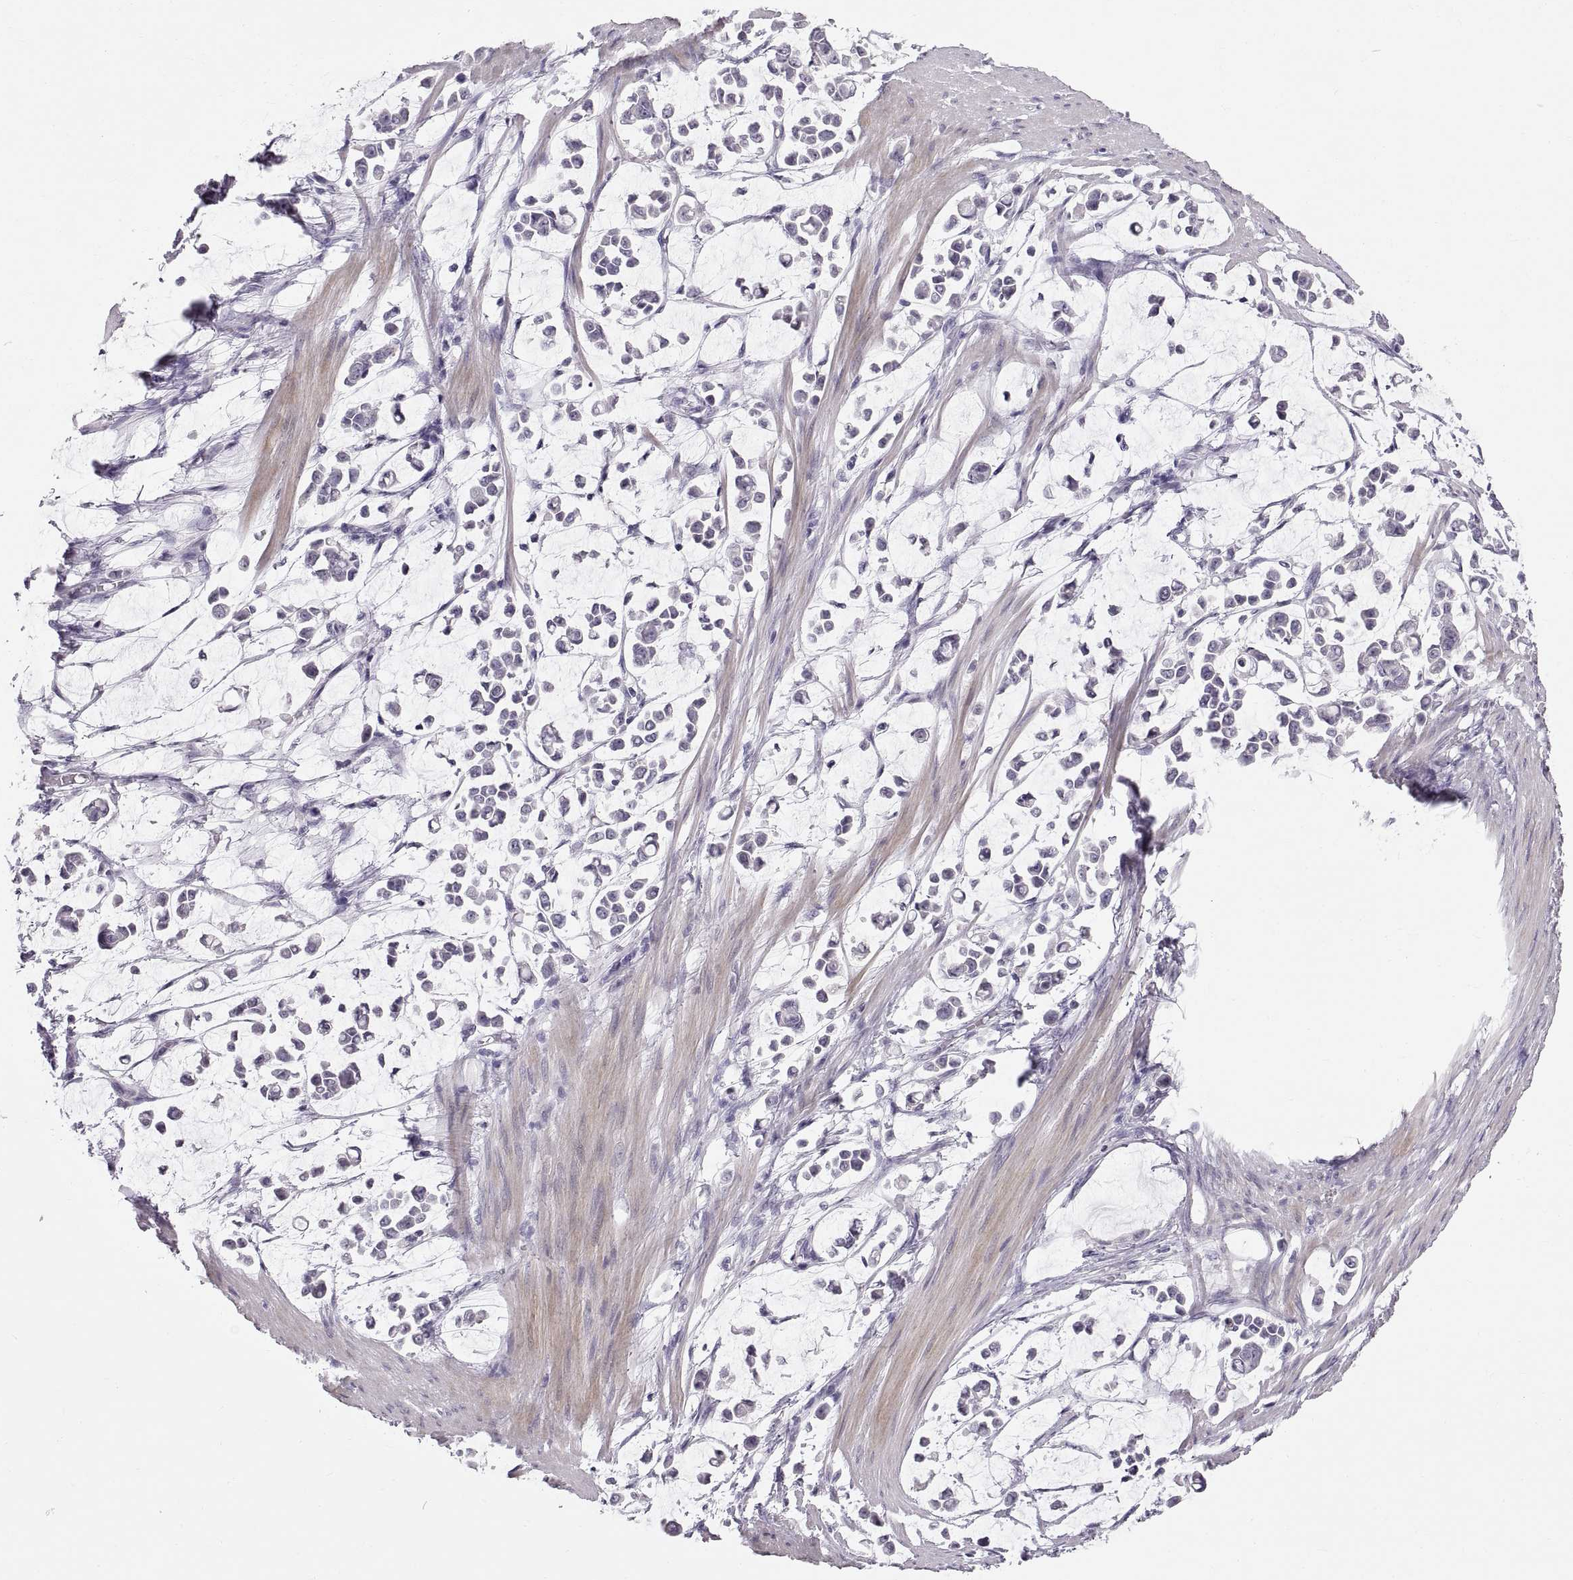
{"staining": {"intensity": "negative", "quantity": "none", "location": "none"}, "tissue": "stomach cancer", "cell_type": "Tumor cells", "image_type": "cancer", "snomed": [{"axis": "morphology", "description": "Adenocarcinoma, NOS"}, {"axis": "topography", "description": "Stomach"}], "caption": "DAB immunohistochemical staining of adenocarcinoma (stomach) demonstrates no significant expression in tumor cells. (Stains: DAB (3,3'-diaminobenzidine) IHC with hematoxylin counter stain, Microscopy: brightfield microscopy at high magnification).", "gene": "SPACDR", "patient": {"sex": "male", "age": 82}}